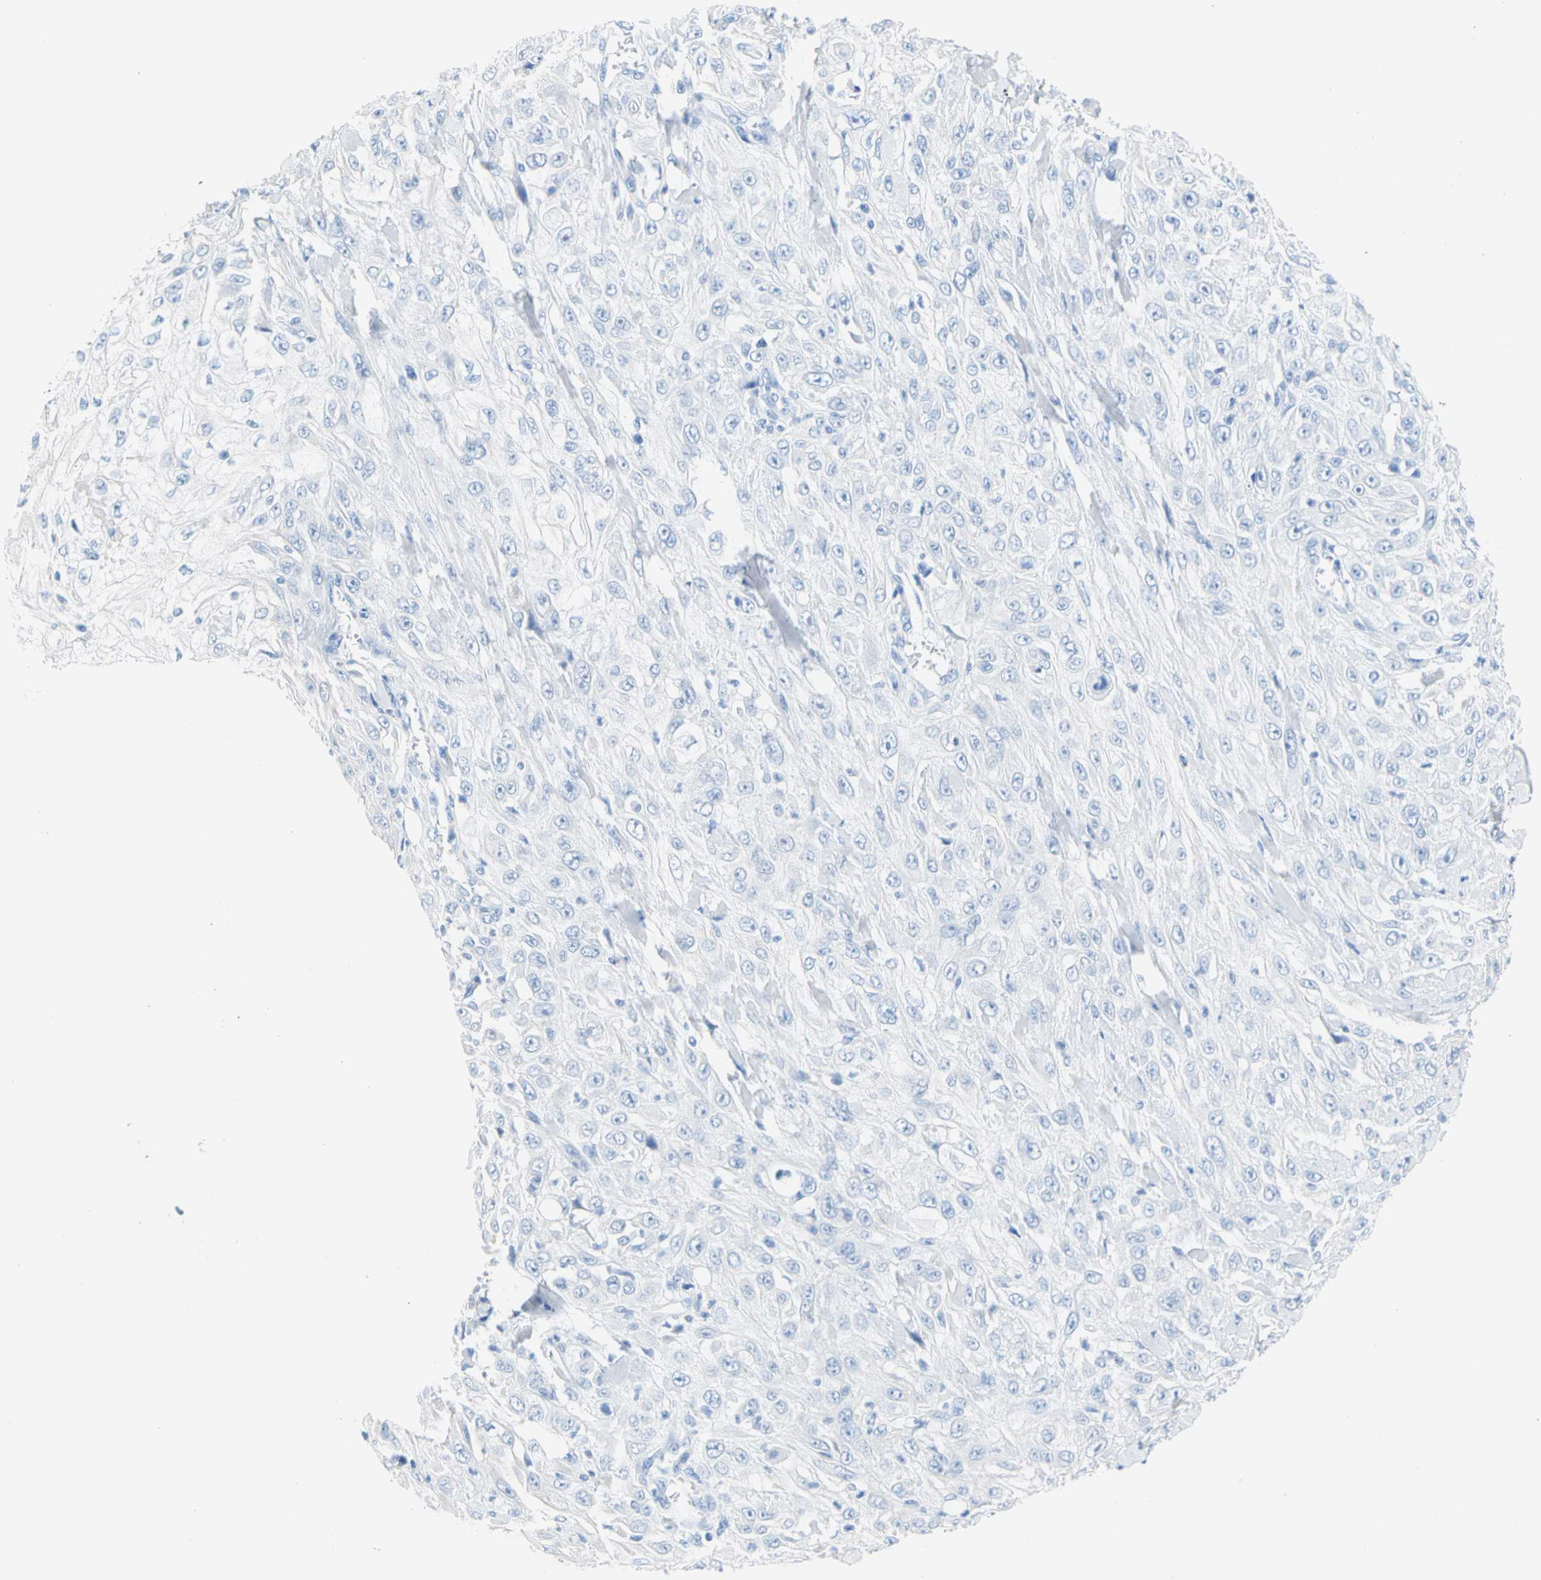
{"staining": {"intensity": "negative", "quantity": "none", "location": "none"}, "tissue": "skin cancer", "cell_type": "Tumor cells", "image_type": "cancer", "snomed": [{"axis": "morphology", "description": "Squamous cell carcinoma, NOS"}, {"axis": "morphology", "description": "Squamous cell carcinoma, metastatic, NOS"}, {"axis": "topography", "description": "Skin"}, {"axis": "topography", "description": "Lymph node"}], "caption": "Tumor cells are negative for brown protein staining in skin cancer.", "gene": "CEL", "patient": {"sex": "male", "age": 75}}